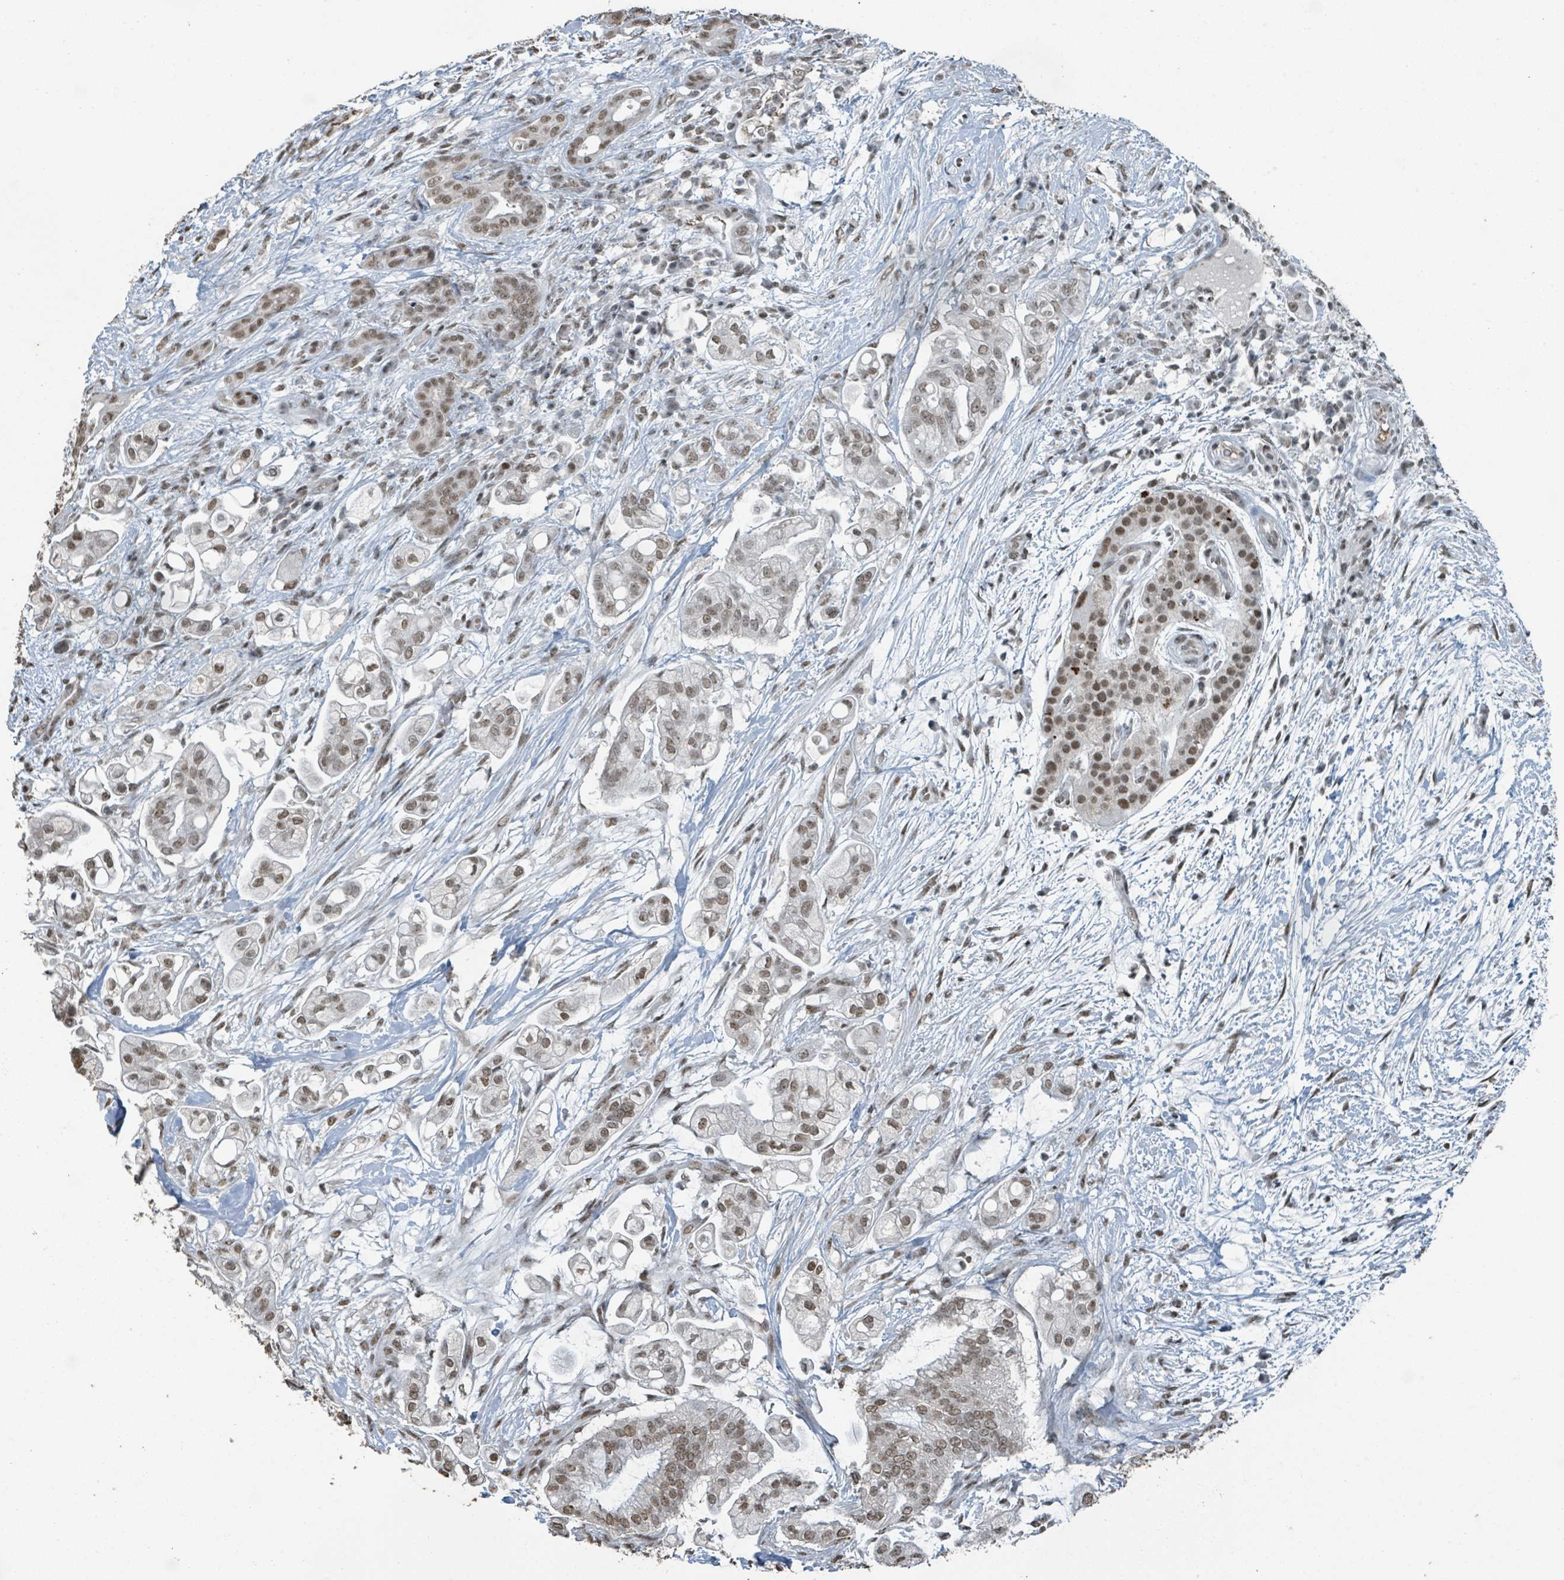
{"staining": {"intensity": "moderate", "quantity": ">75%", "location": "nuclear"}, "tissue": "pancreatic cancer", "cell_type": "Tumor cells", "image_type": "cancer", "snomed": [{"axis": "morphology", "description": "Adenocarcinoma, NOS"}, {"axis": "topography", "description": "Pancreas"}], "caption": "Adenocarcinoma (pancreatic) stained for a protein (brown) demonstrates moderate nuclear positive expression in about >75% of tumor cells.", "gene": "PHIP", "patient": {"sex": "female", "age": 69}}